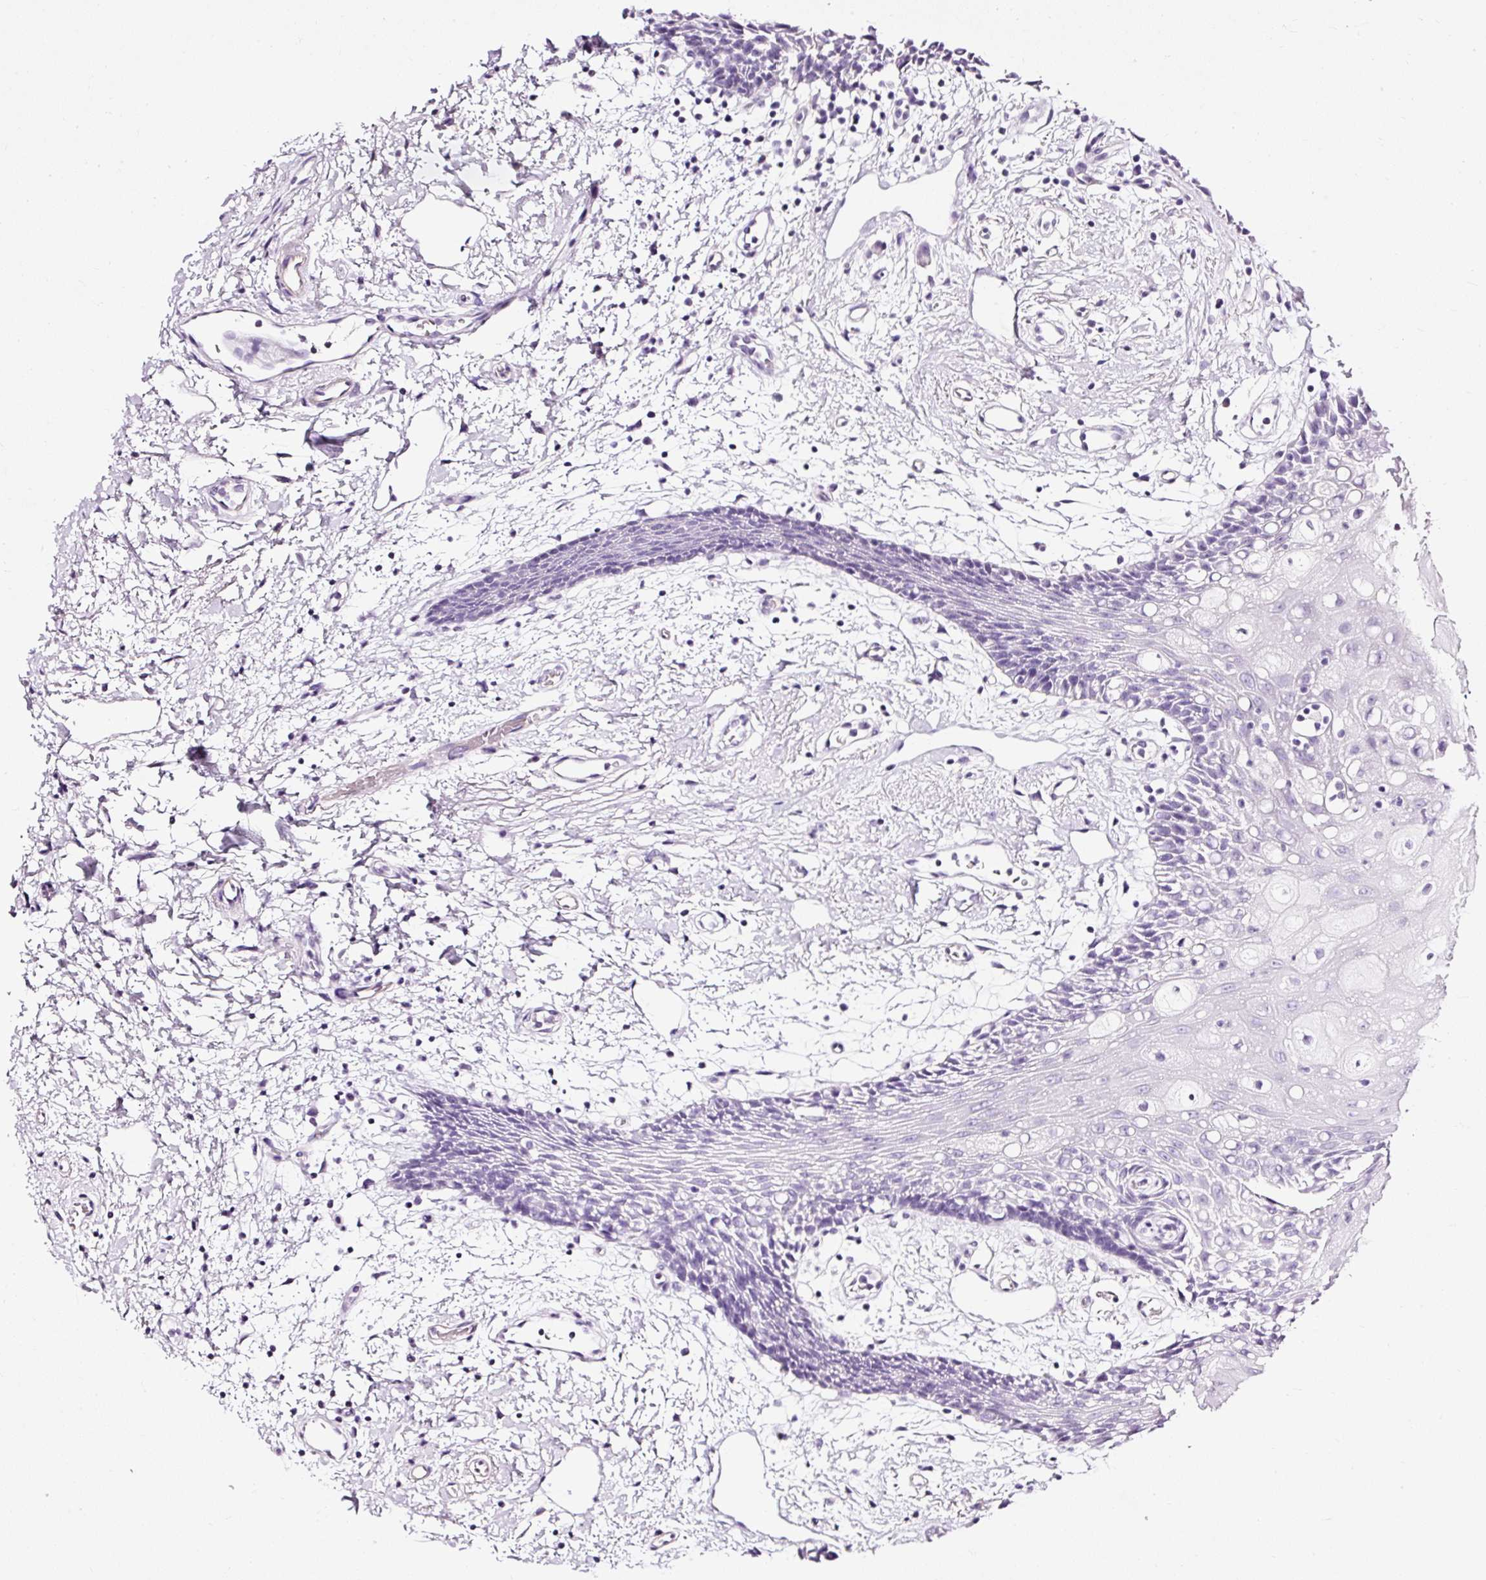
{"staining": {"intensity": "negative", "quantity": "none", "location": "none"}, "tissue": "oral mucosa", "cell_type": "Squamous epithelial cells", "image_type": "normal", "snomed": [{"axis": "morphology", "description": "Normal tissue, NOS"}, {"axis": "topography", "description": "Oral tissue"}], "caption": "There is no significant expression in squamous epithelial cells of oral mucosa. (Immunohistochemistry (ihc), brightfield microscopy, high magnification).", "gene": "ATP2A1", "patient": {"sex": "female", "age": 59}}